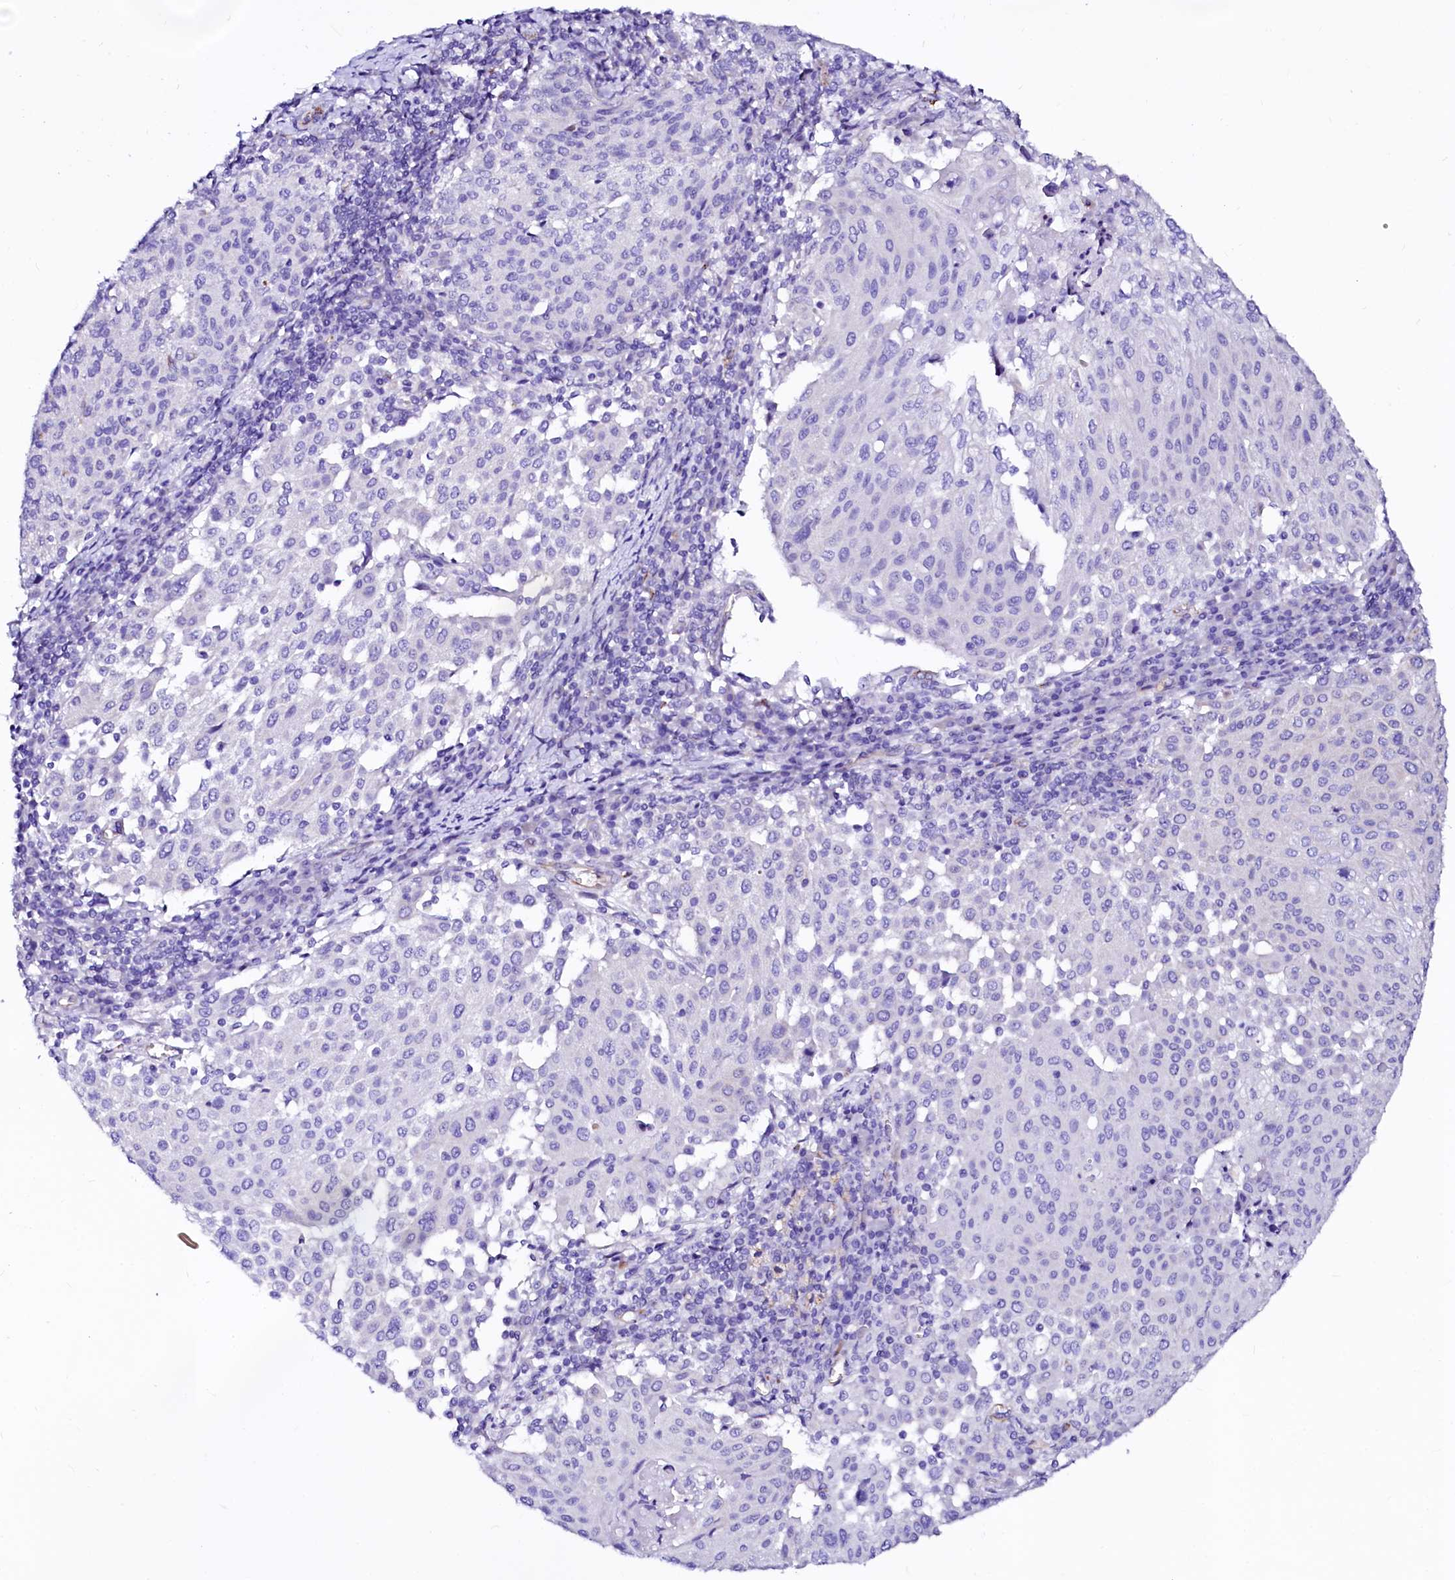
{"staining": {"intensity": "negative", "quantity": "none", "location": "none"}, "tissue": "cervical cancer", "cell_type": "Tumor cells", "image_type": "cancer", "snomed": [{"axis": "morphology", "description": "Squamous cell carcinoma, NOS"}, {"axis": "topography", "description": "Cervix"}], "caption": "High magnification brightfield microscopy of squamous cell carcinoma (cervical) stained with DAB (brown) and counterstained with hematoxylin (blue): tumor cells show no significant positivity.", "gene": "SFR1", "patient": {"sex": "female", "age": 46}}